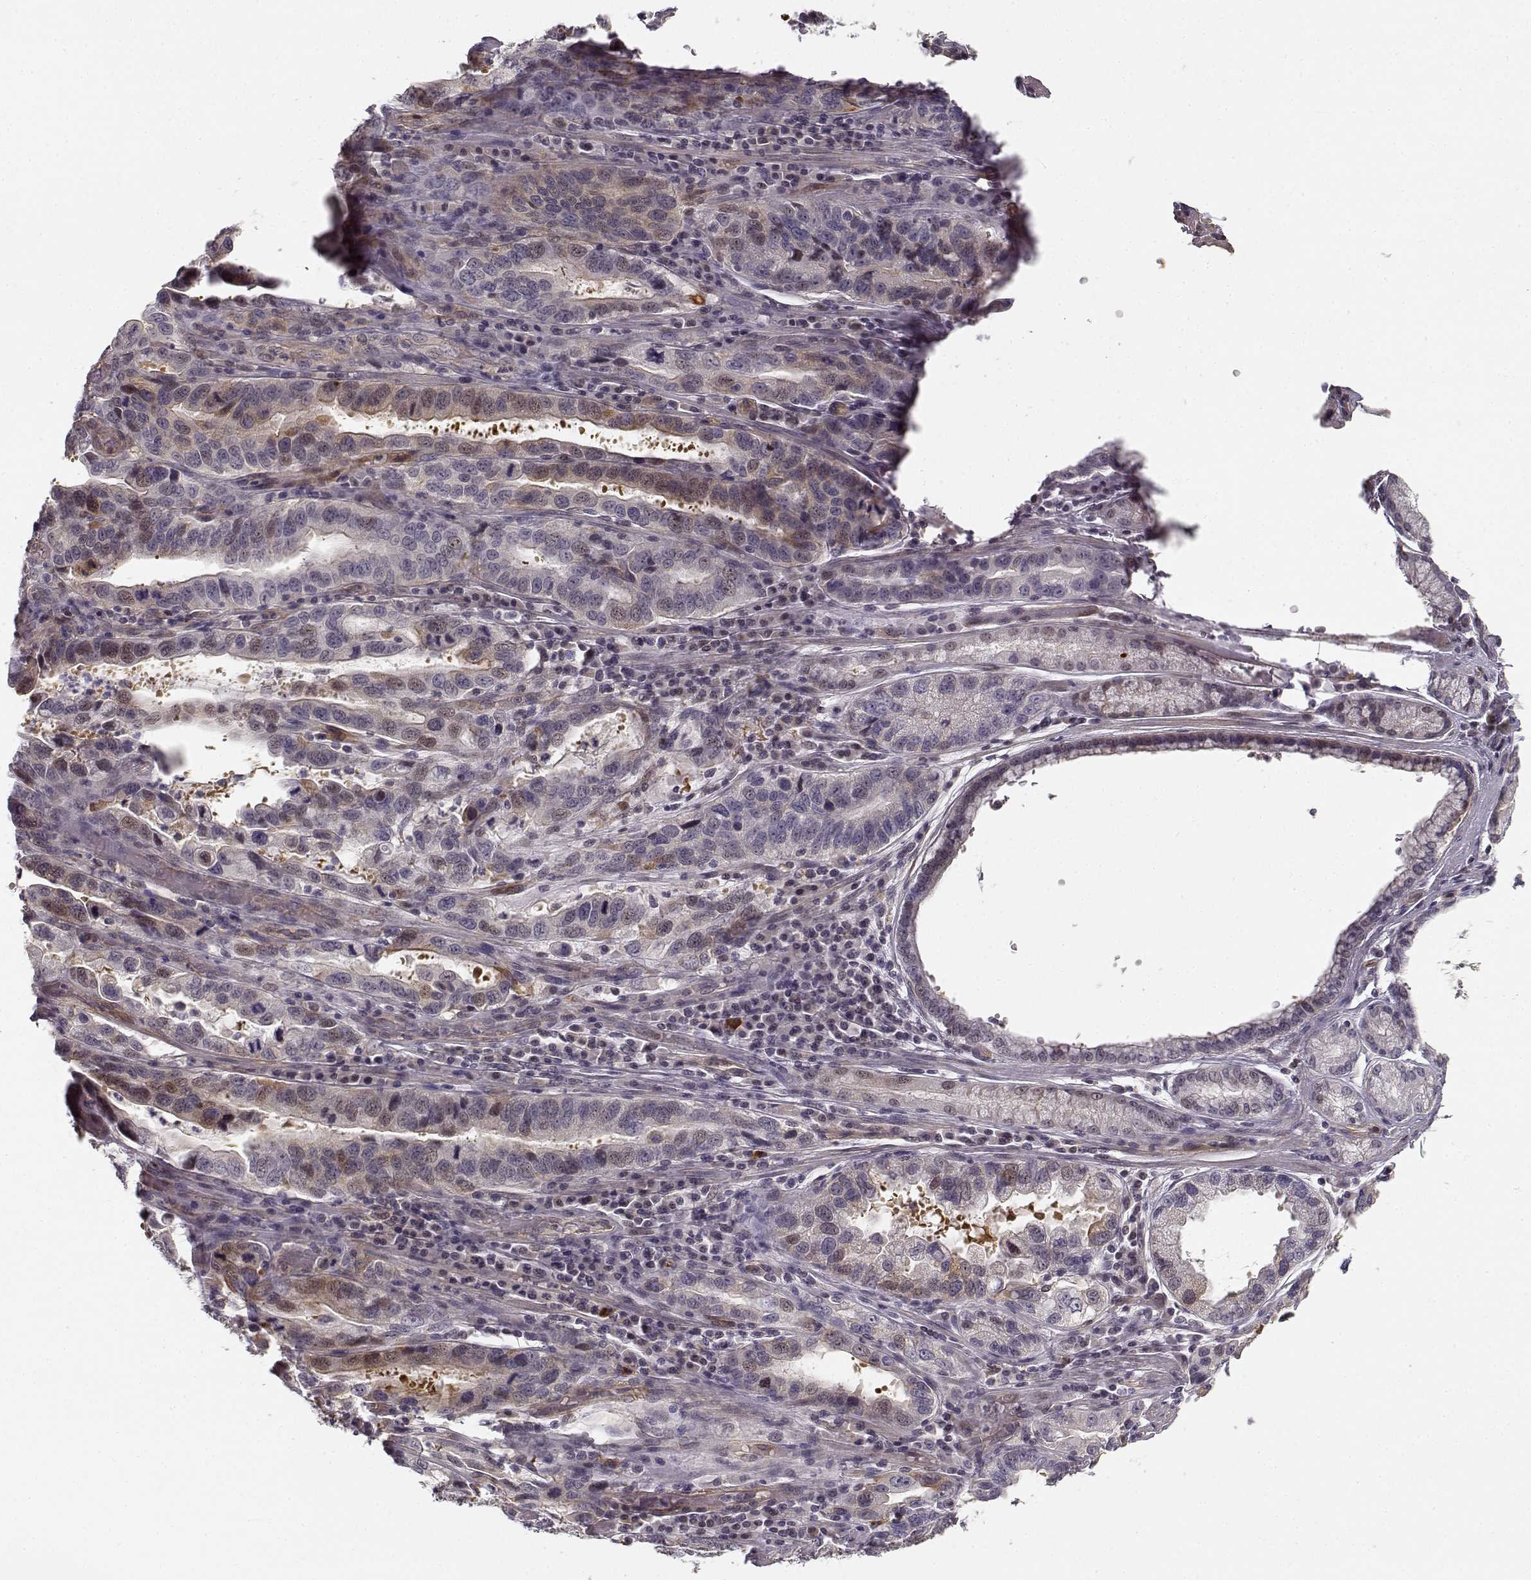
{"staining": {"intensity": "weak", "quantity": "<25%", "location": "cytoplasmic/membranous,nuclear"}, "tissue": "stomach cancer", "cell_type": "Tumor cells", "image_type": "cancer", "snomed": [{"axis": "morphology", "description": "Adenocarcinoma, NOS"}, {"axis": "topography", "description": "Stomach, lower"}], "caption": "Protein analysis of stomach cancer displays no significant expression in tumor cells.", "gene": "RGS9BP", "patient": {"sex": "female", "age": 76}}